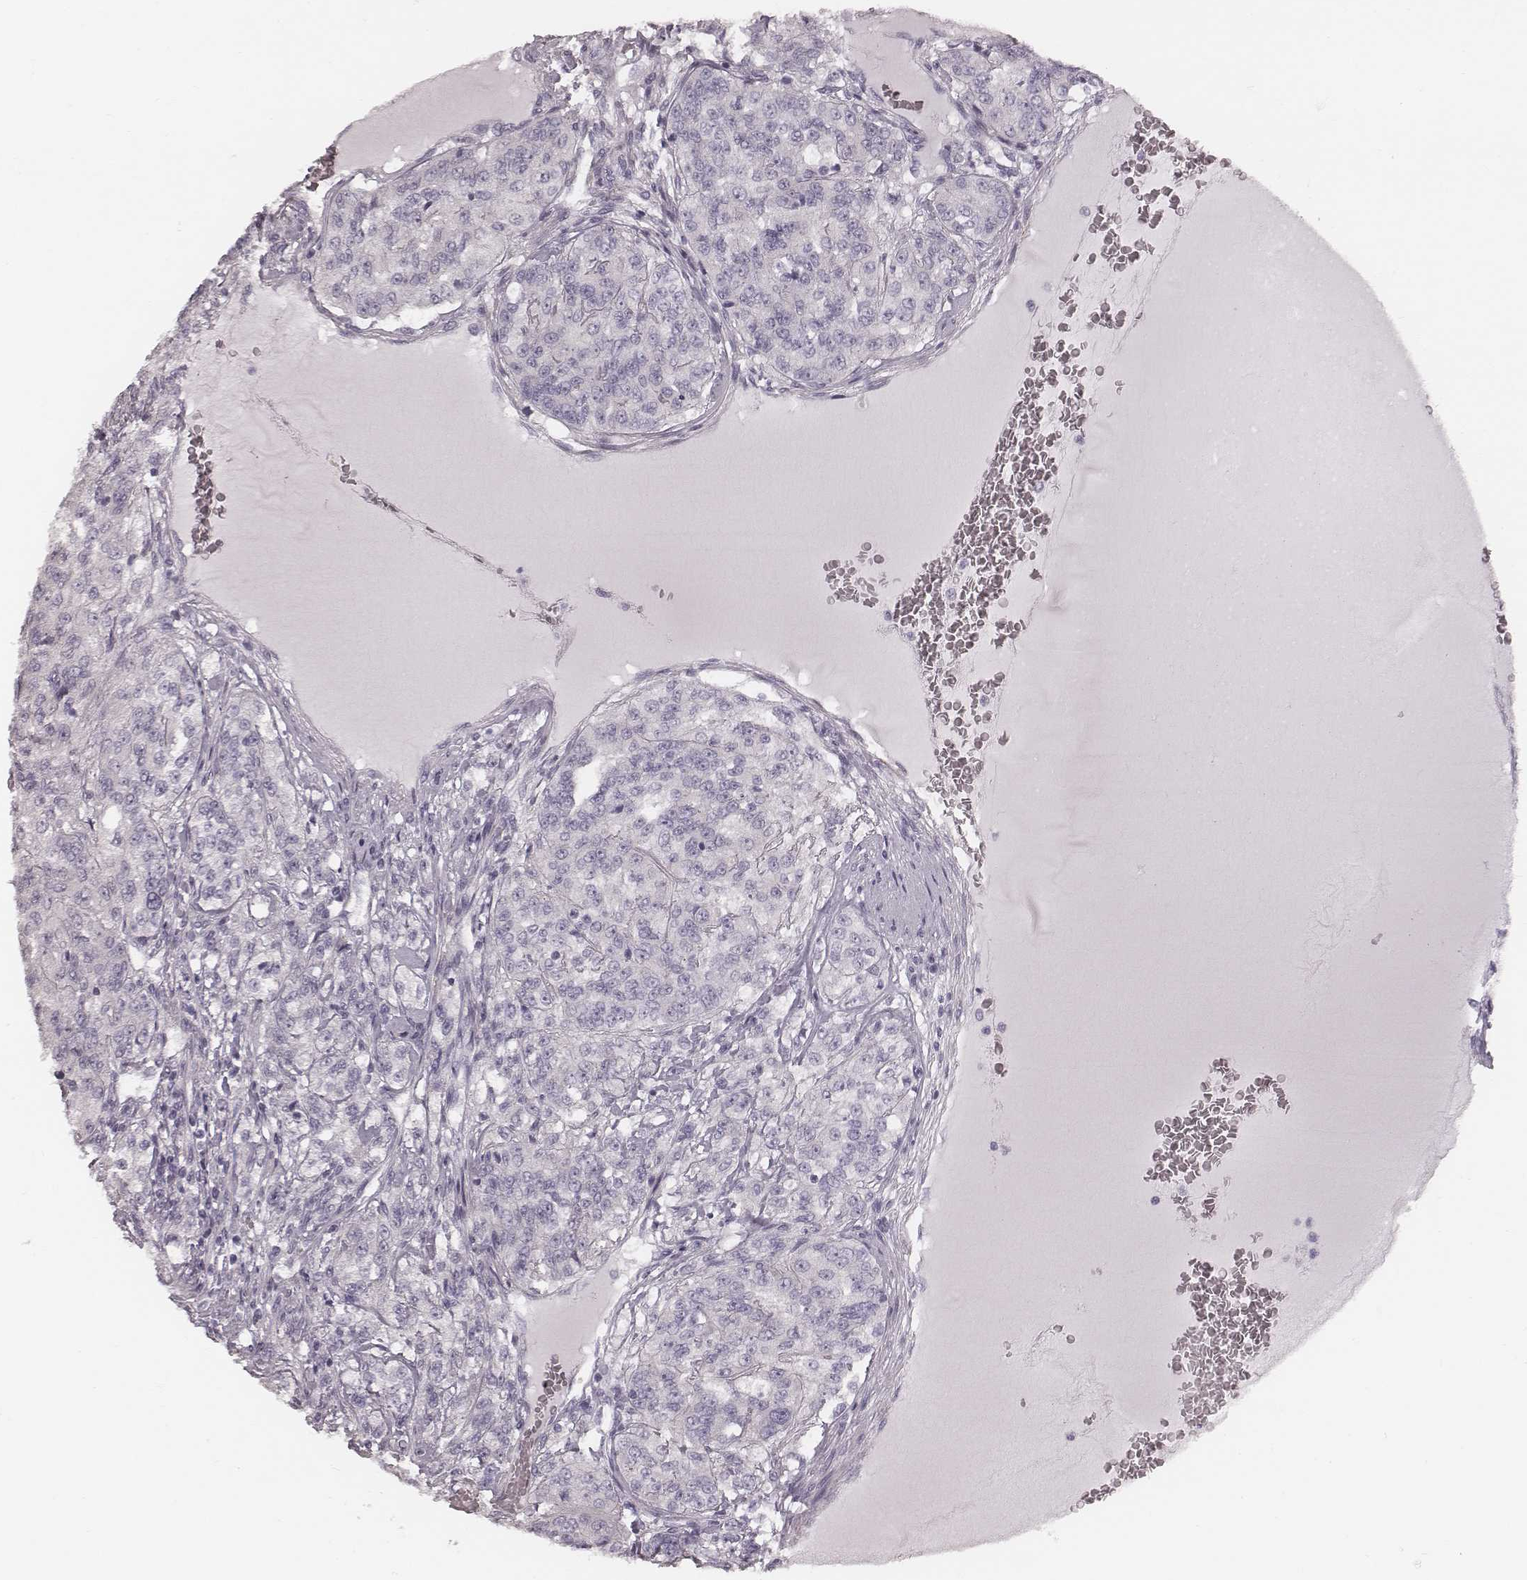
{"staining": {"intensity": "negative", "quantity": "none", "location": "none"}, "tissue": "renal cancer", "cell_type": "Tumor cells", "image_type": "cancer", "snomed": [{"axis": "morphology", "description": "Adenocarcinoma, NOS"}, {"axis": "topography", "description": "Kidney"}], "caption": "The immunohistochemistry image has no significant expression in tumor cells of renal cancer (adenocarcinoma) tissue. (Brightfield microscopy of DAB immunohistochemistry (IHC) at high magnification).", "gene": "SPA17", "patient": {"sex": "female", "age": 63}}